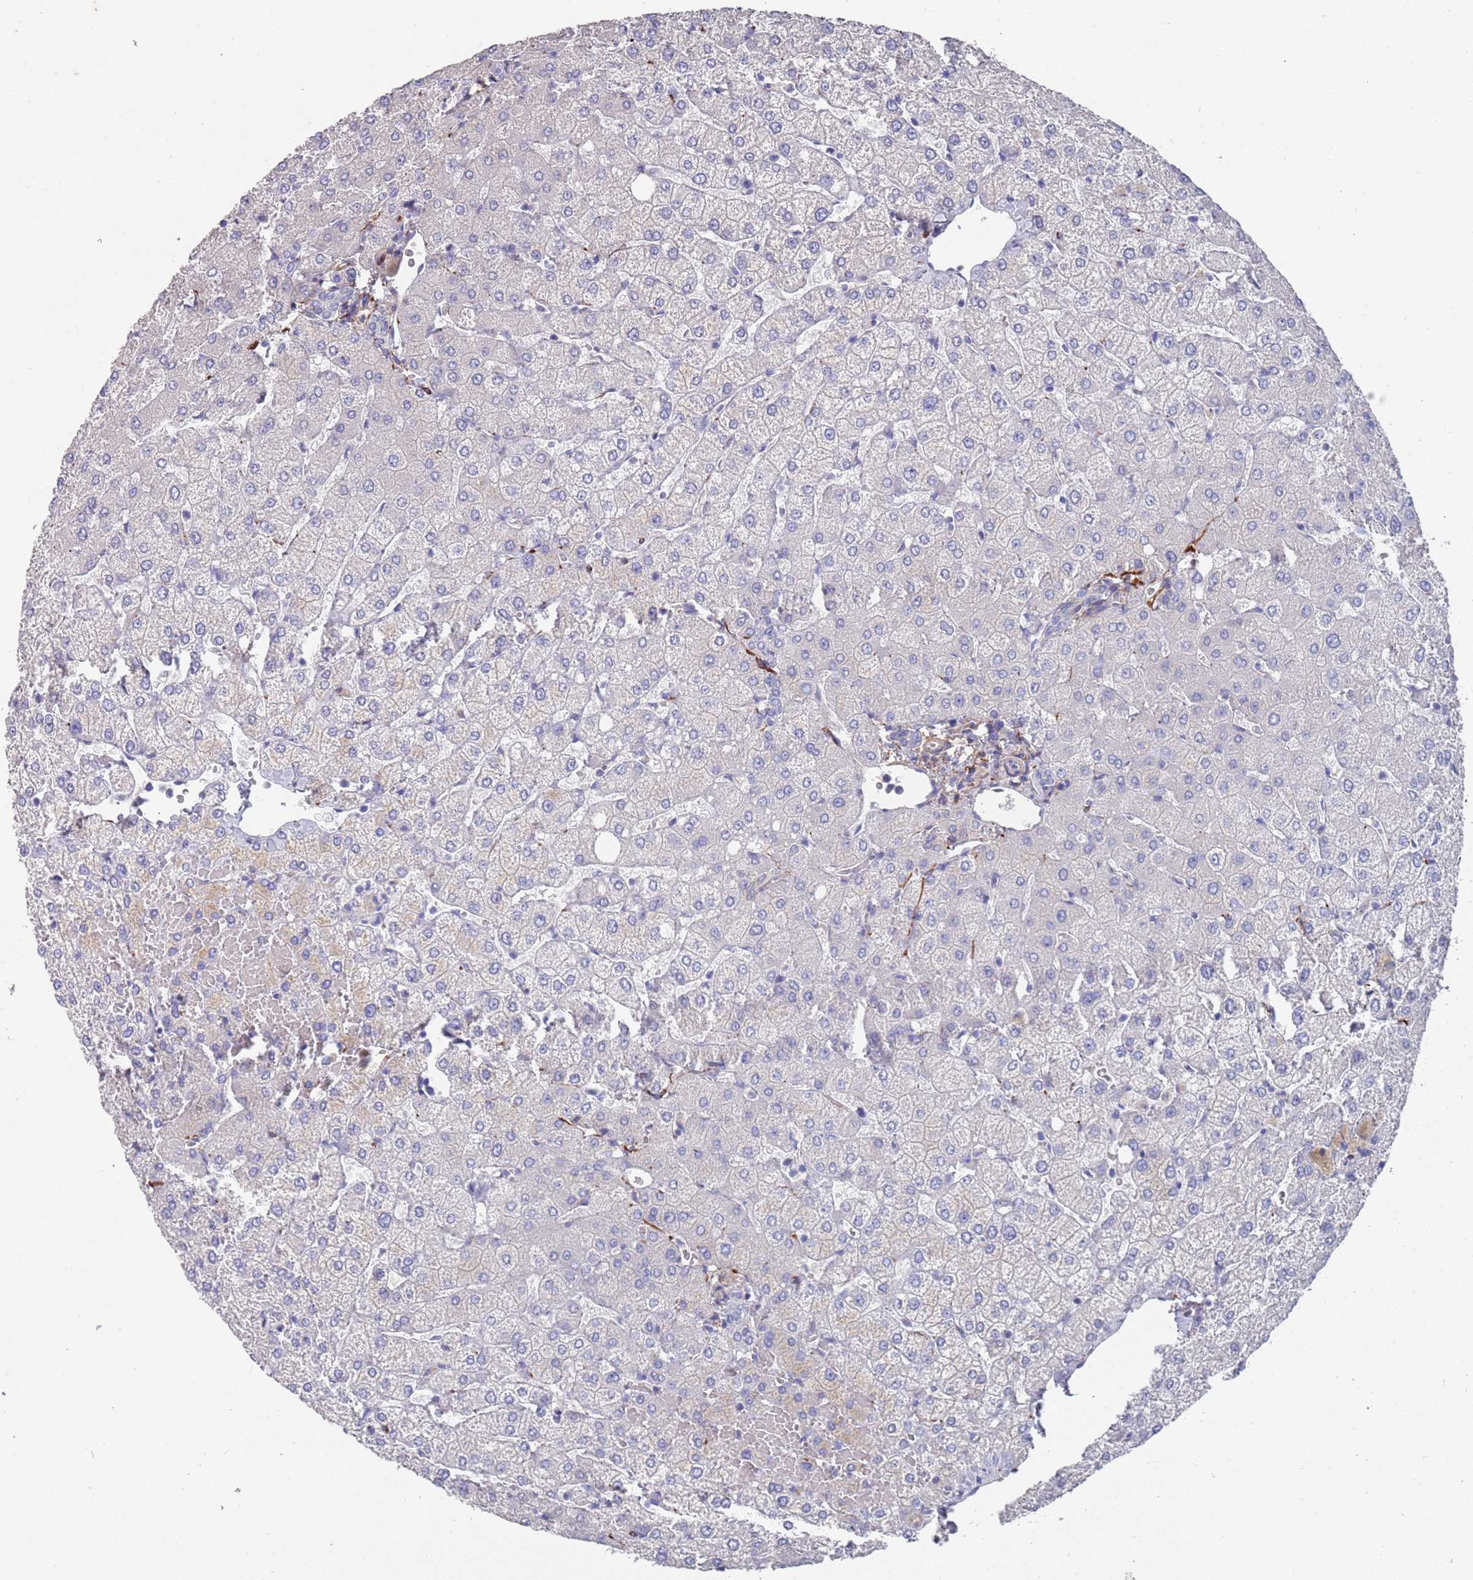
{"staining": {"intensity": "negative", "quantity": "none", "location": "none"}, "tissue": "liver", "cell_type": "Cholangiocytes", "image_type": "normal", "snomed": [{"axis": "morphology", "description": "Normal tissue, NOS"}, {"axis": "topography", "description": "Liver"}], "caption": "This is a histopathology image of immunohistochemistry staining of benign liver, which shows no staining in cholangiocytes.", "gene": "ANK2", "patient": {"sex": "female", "age": 54}}